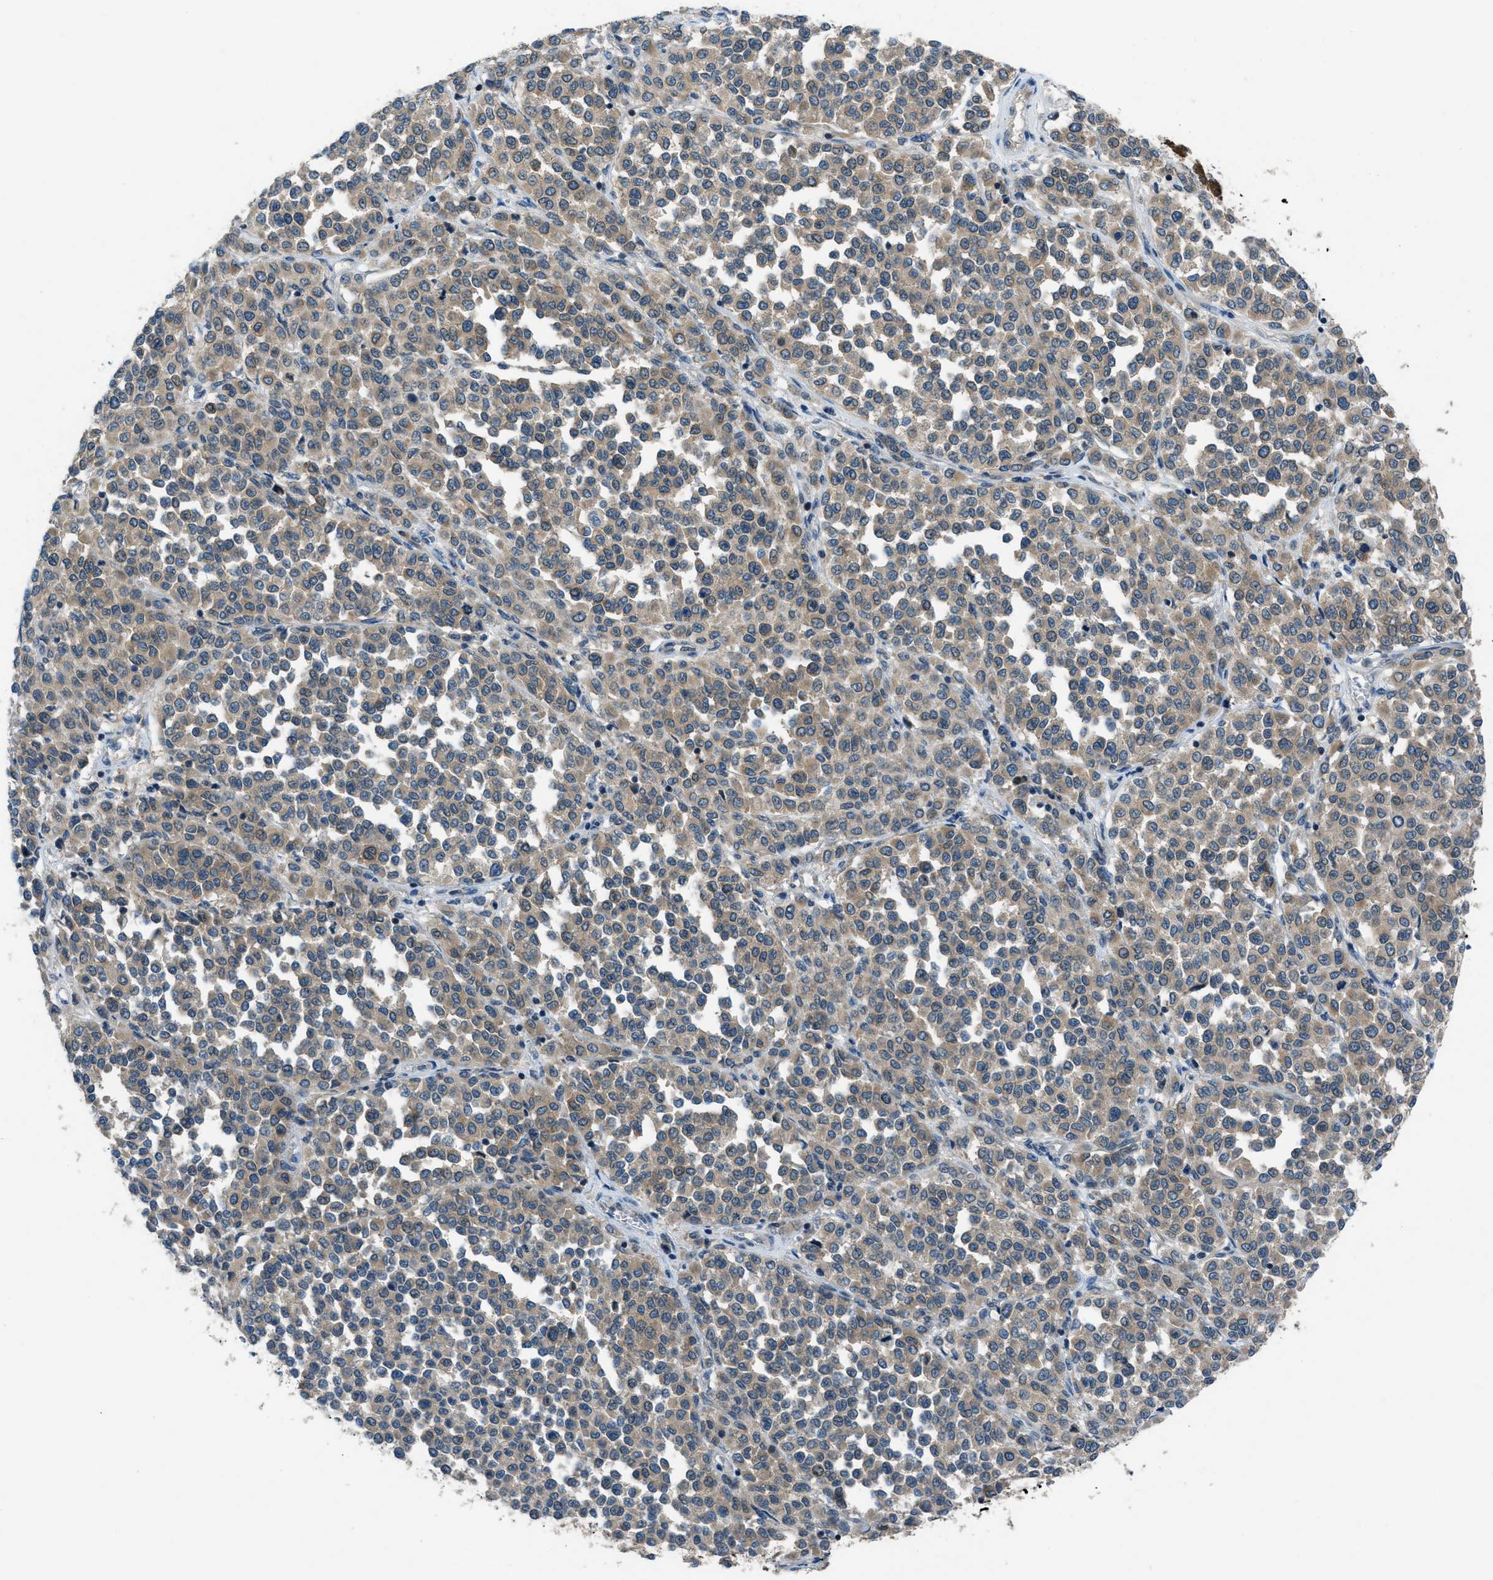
{"staining": {"intensity": "weak", "quantity": ">75%", "location": "cytoplasmic/membranous"}, "tissue": "melanoma", "cell_type": "Tumor cells", "image_type": "cancer", "snomed": [{"axis": "morphology", "description": "Malignant melanoma, Metastatic site"}, {"axis": "topography", "description": "Pancreas"}], "caption": "Malignant melanoma (metastatic site) tissue demonstrates weak cytoplasmic/membranous positivity in about >75% of tumor cells, visualized by immunohistochemistry. The staining was performed using DAB to visualize the protein expression in brown, while the nuclei were stained in blue with hematoxylin (Magnification: 20x).", "gene": "ARFGAP2", "patient": {"sex": "female", "age": 30}}